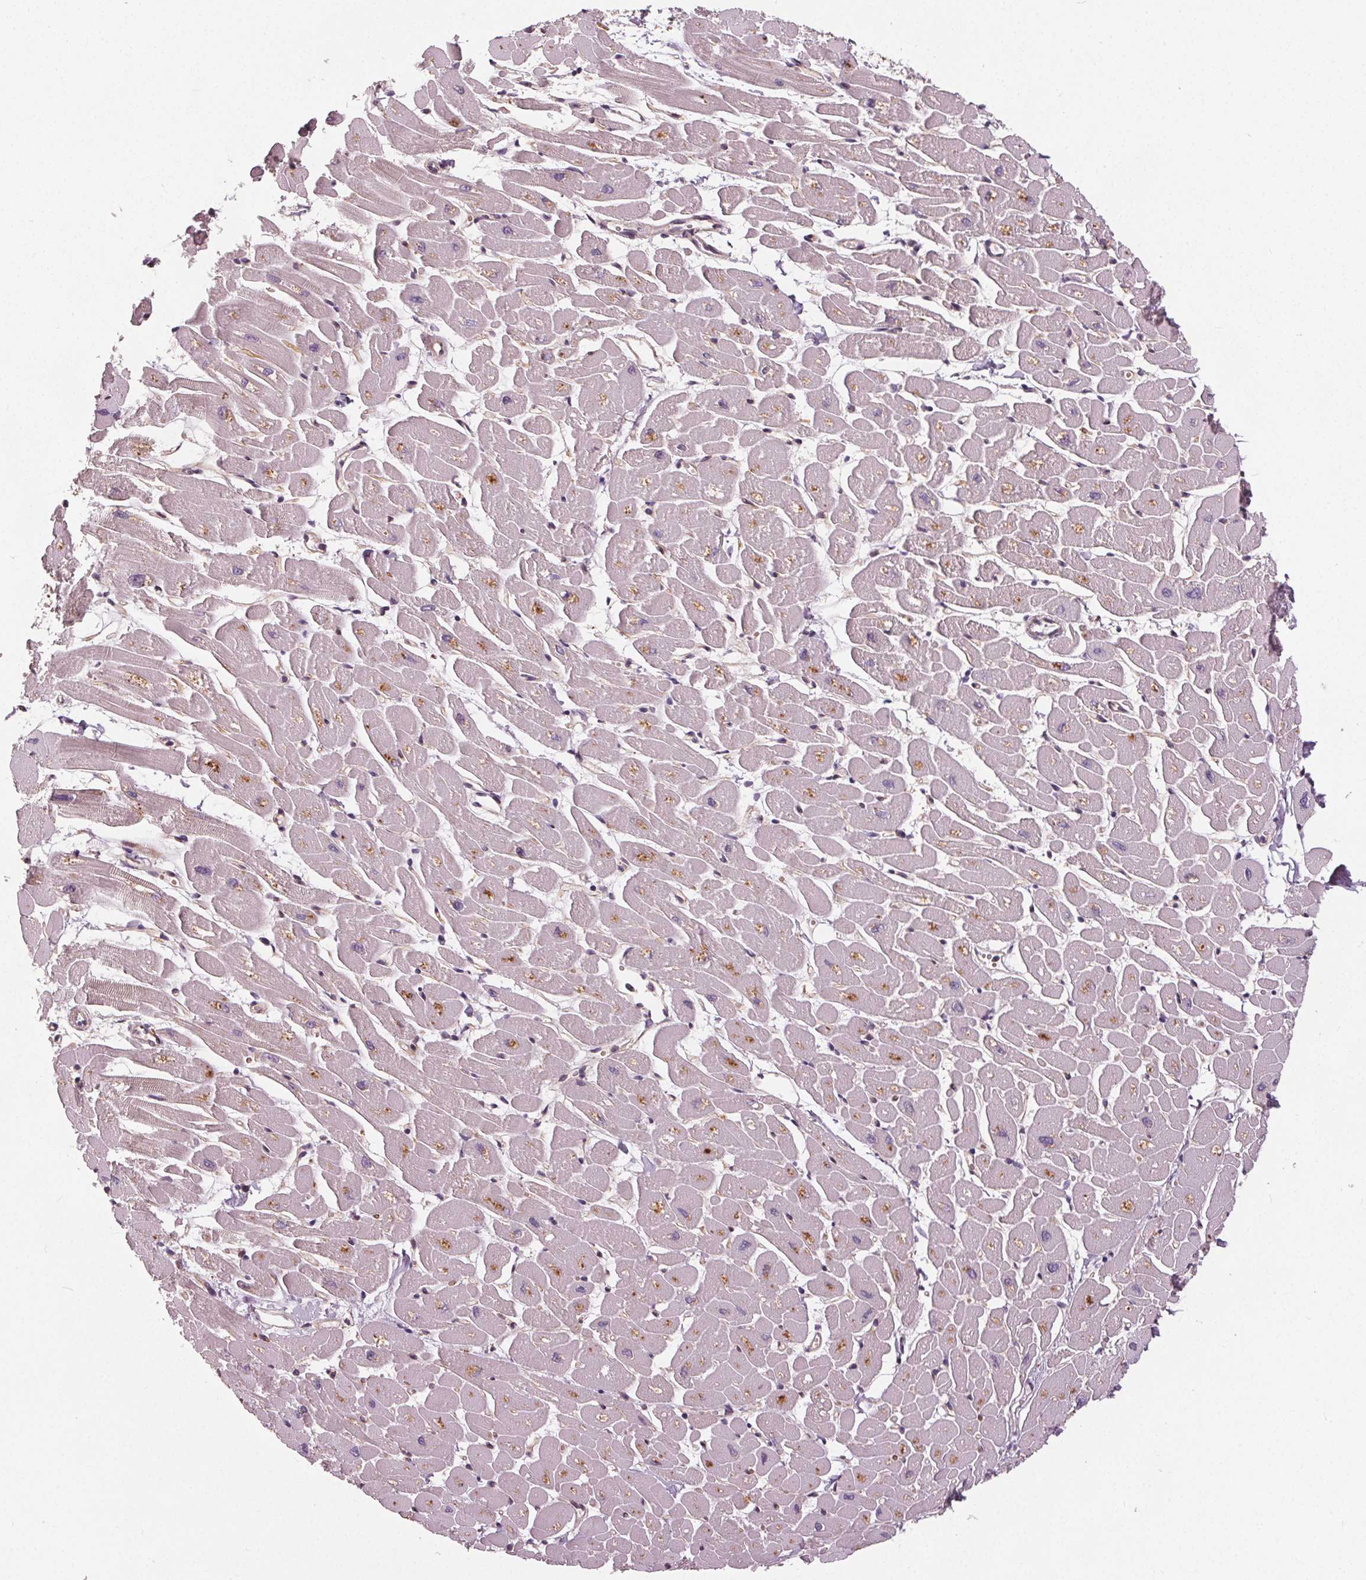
{"staining": {"intensity": "moderate", "quantity": "<25%", "location": "cytoplasmic/membranous"}, "tissue": "heart muscle", "cell_type": "Cardiomyocytes", "image_type": "normal", "snomed": [{"axis": "morphology", "description": "Normal tissue, NOS"}, {"axis": "topography", "description": "Heart"}], "caption": "Immunohistochemical staining of unremarkable heart muscle exhibits <25% levels of moderate cytoplasmic/membranous protein staining in about <25% of cardiomyocytes. (brown staining indicates protein expression, while blue staining denotes nuclei).", "gene": "PDGFD", "patient": {"sex": "male", "age": 57}}